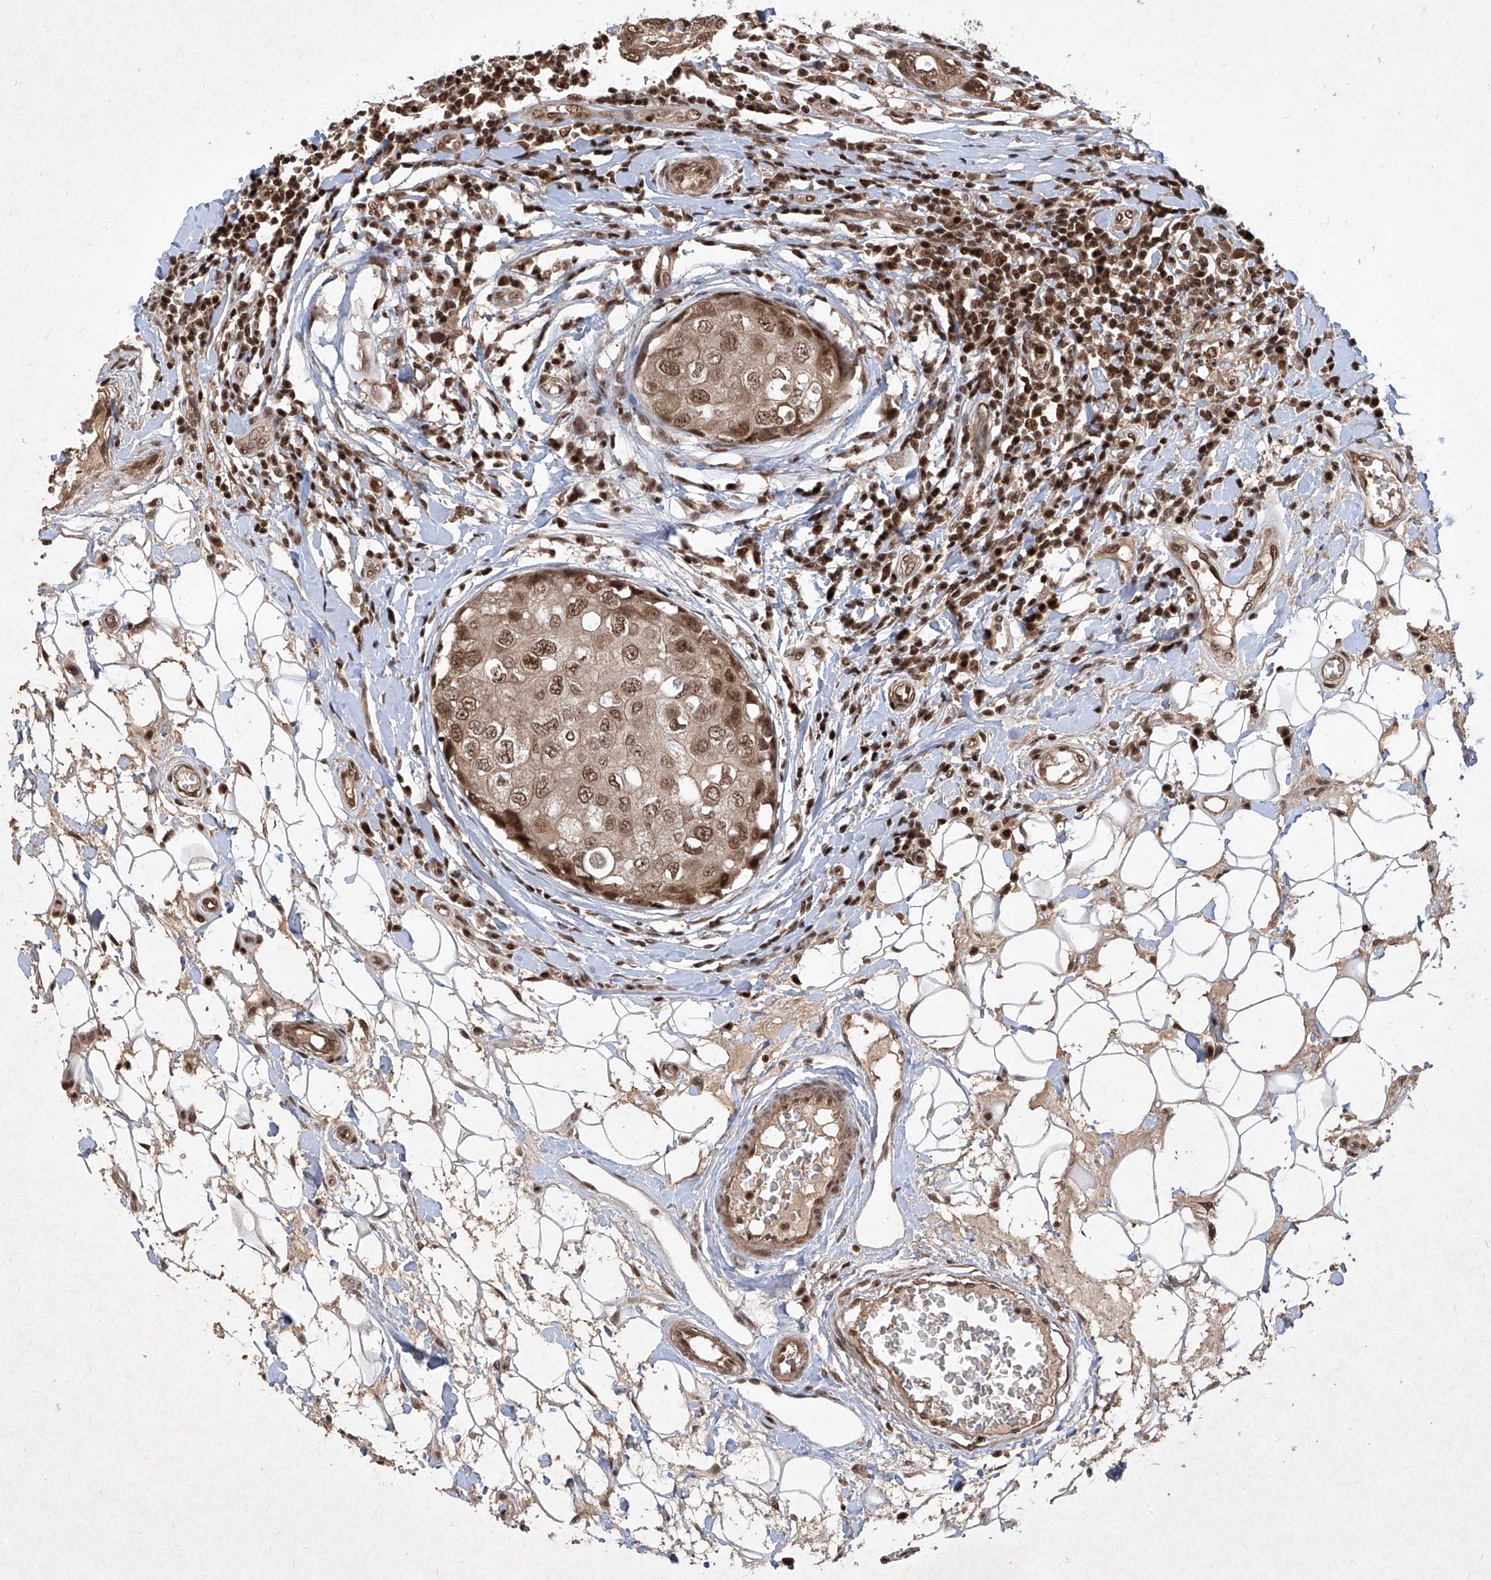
{"staining": {"intensity": "moderate", "quantity": ">75%", "location": "cytoplasmic/membranous,nuclear"}, "tissue": "breast cancer", "cell_type": "Tumor cells", "image_type": "cancer", "snomed": [{"axis": "morphology", "description": "Duct carcinoma"}, {"axis": "topography", "description": "Breast"}], "caption": "Tumor cells reveal medium levels of moderate cytoplasmic/membranous and nuclear positivity in approximately >75% of cells in intraductal carcinoma (breast). (brown staining indicates protein expression, while blue staining denotes nuclei).", "gene": "IRF2", "patient": {"sex": "female", "age": 27}}